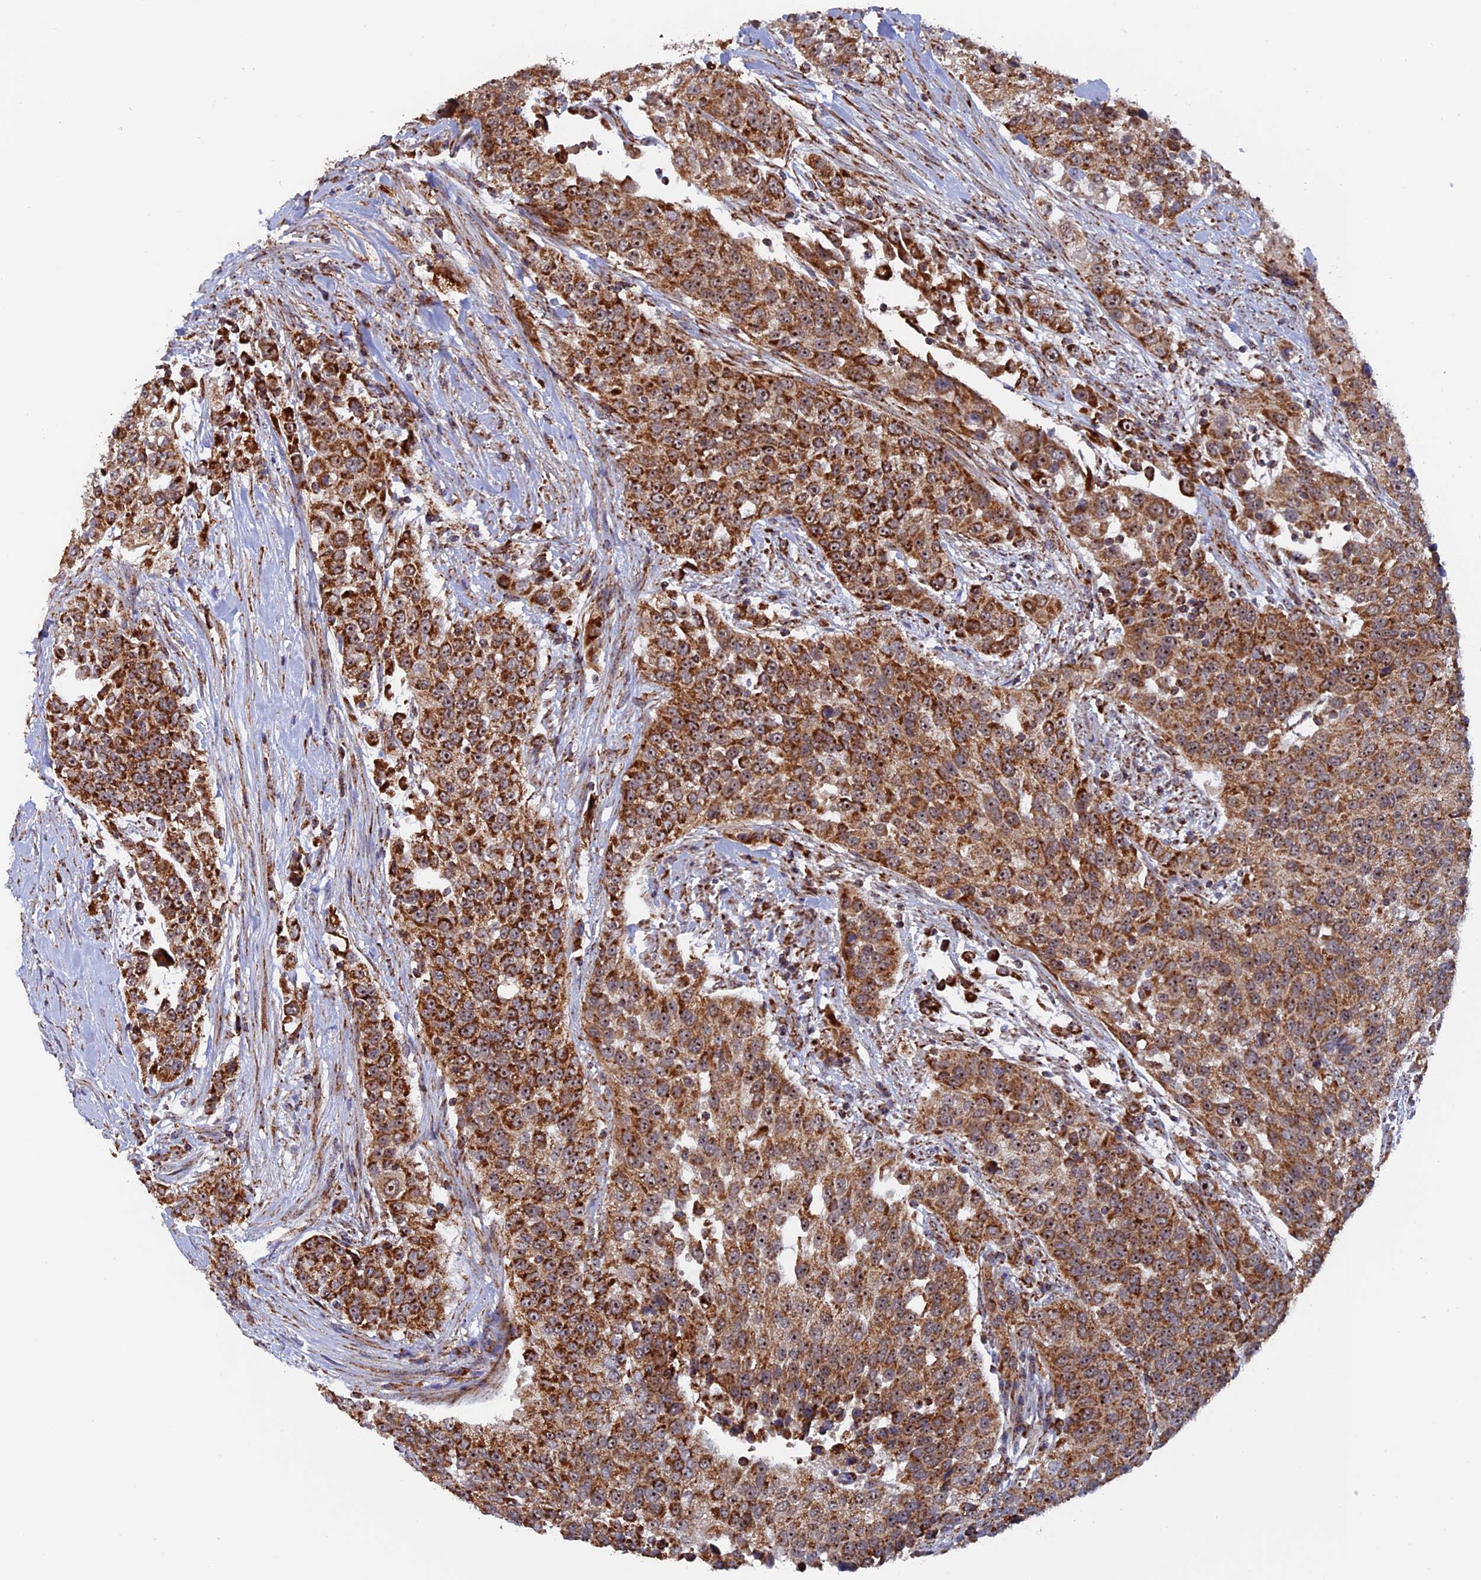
{"staining": {"intensity": "moderate", "quantity": ">75%", "location": "cytoplasmic/membranous,nuclear"}, "tissue": "urothelial cancer", "cell_type": "Tumor cells", "image_type": "cancer", "snomed": [{"axis": "morphology", "description": "Urothelial carcinoma, High grade"}, {"axis": "topography", "description": "Urinary bladder"}], "caption": "Immunohistochemistry micrograph of urothelial carcinoma (high-grade) stained for a protein (brown), which exhibits medium levels of moderate cytoplasmic/membranous and nuclear positivity in about >75% of tumor cells.", "gene": "DTYMK", "patient": {"sex": "female", "age": 80}}